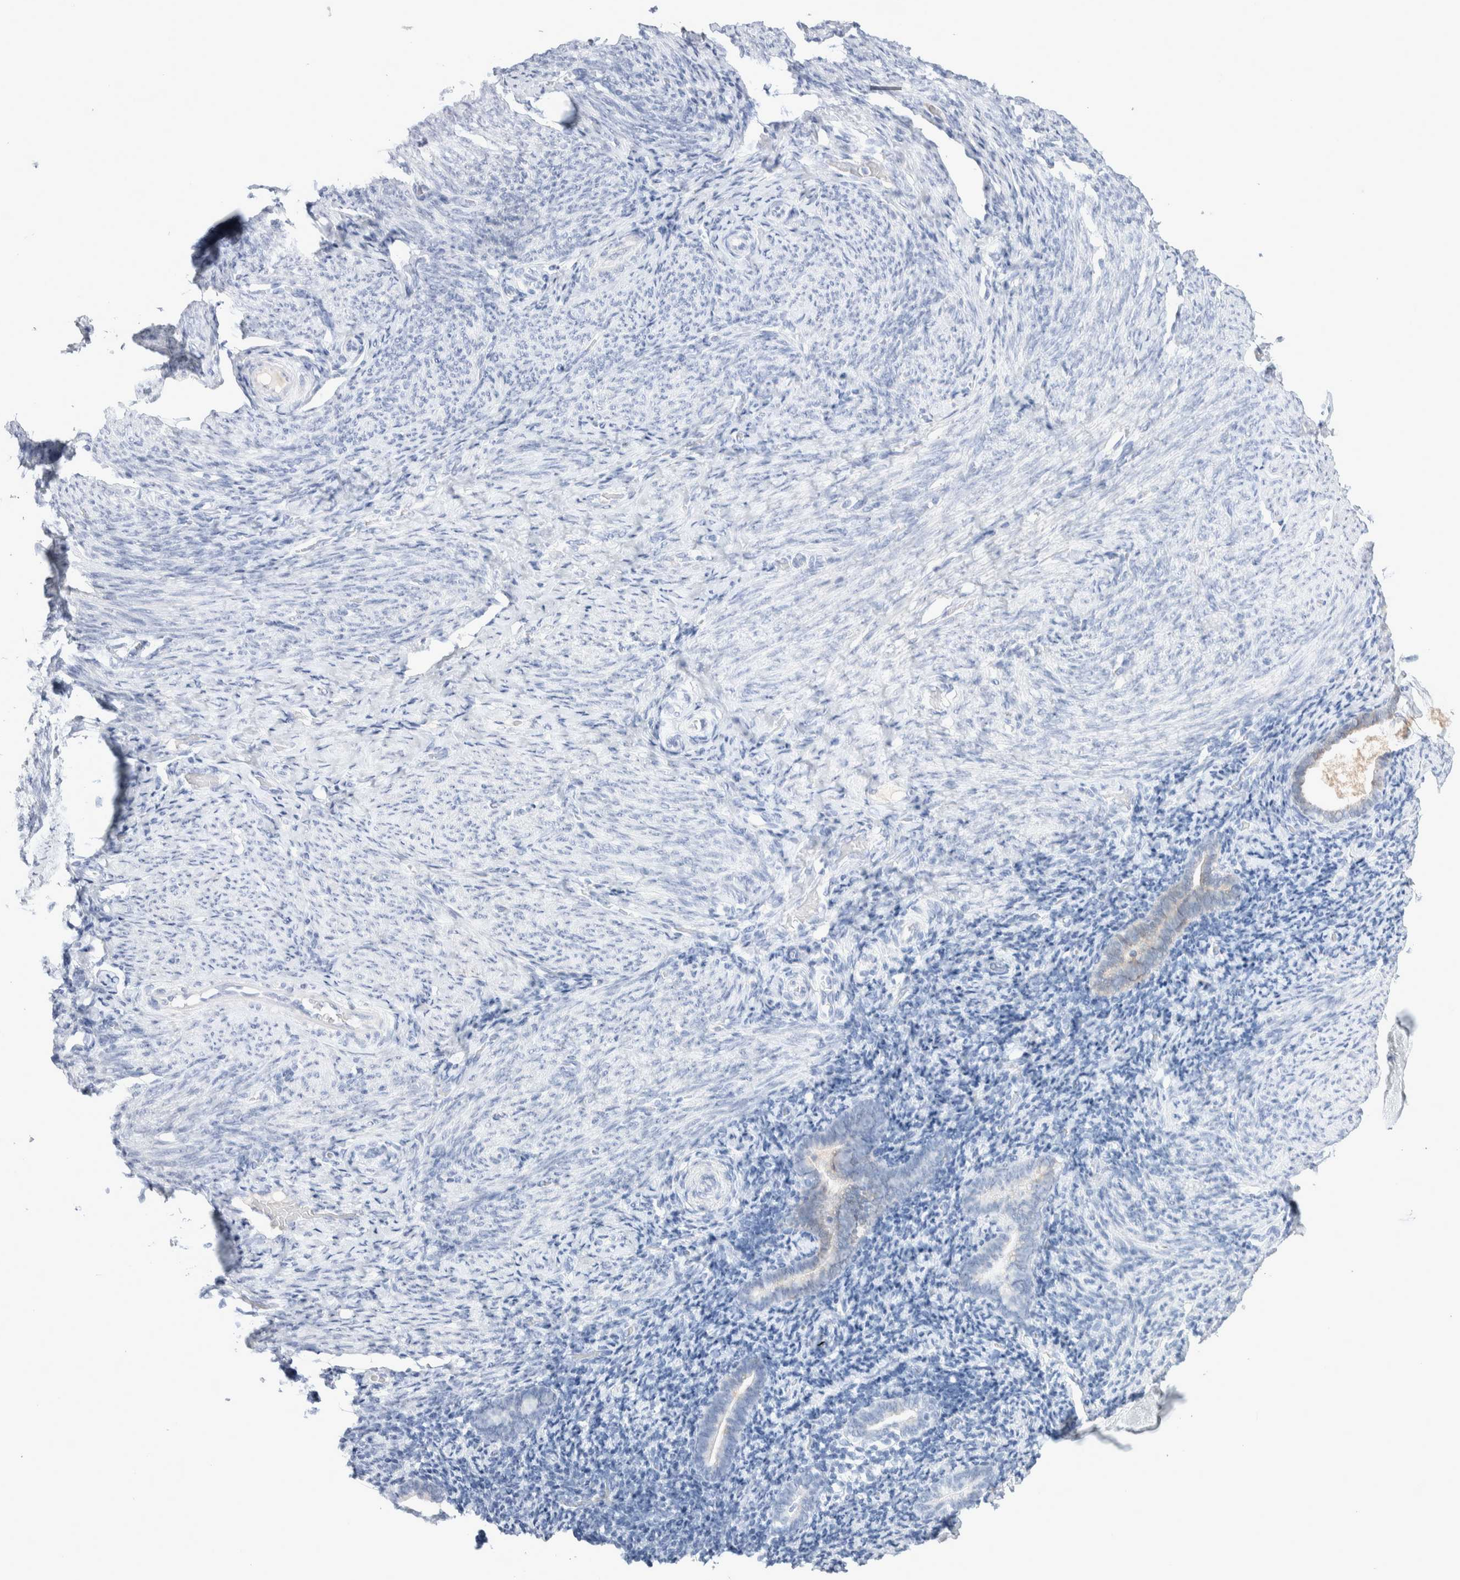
{"staining": {"intensity": "negative", "quantity": "none", "location": "none"}, "tissue": "endometrium", "cell_type": "Cells in endometrial stroma", "image_type": "normal", "snomed": [{"axis": "morphology", "description": "Normal tissue, NOS"}, {"axis": "topography", "description": "Endometrium"}], "caption": "Immunohistochemistry (IHC) micrograph of benign endometrium stained for a protein (brown), which demonstrates no staining in cells in endometrial stroma.", "gene": "GDA", "patient": {"sex": "female", "age": 51}}